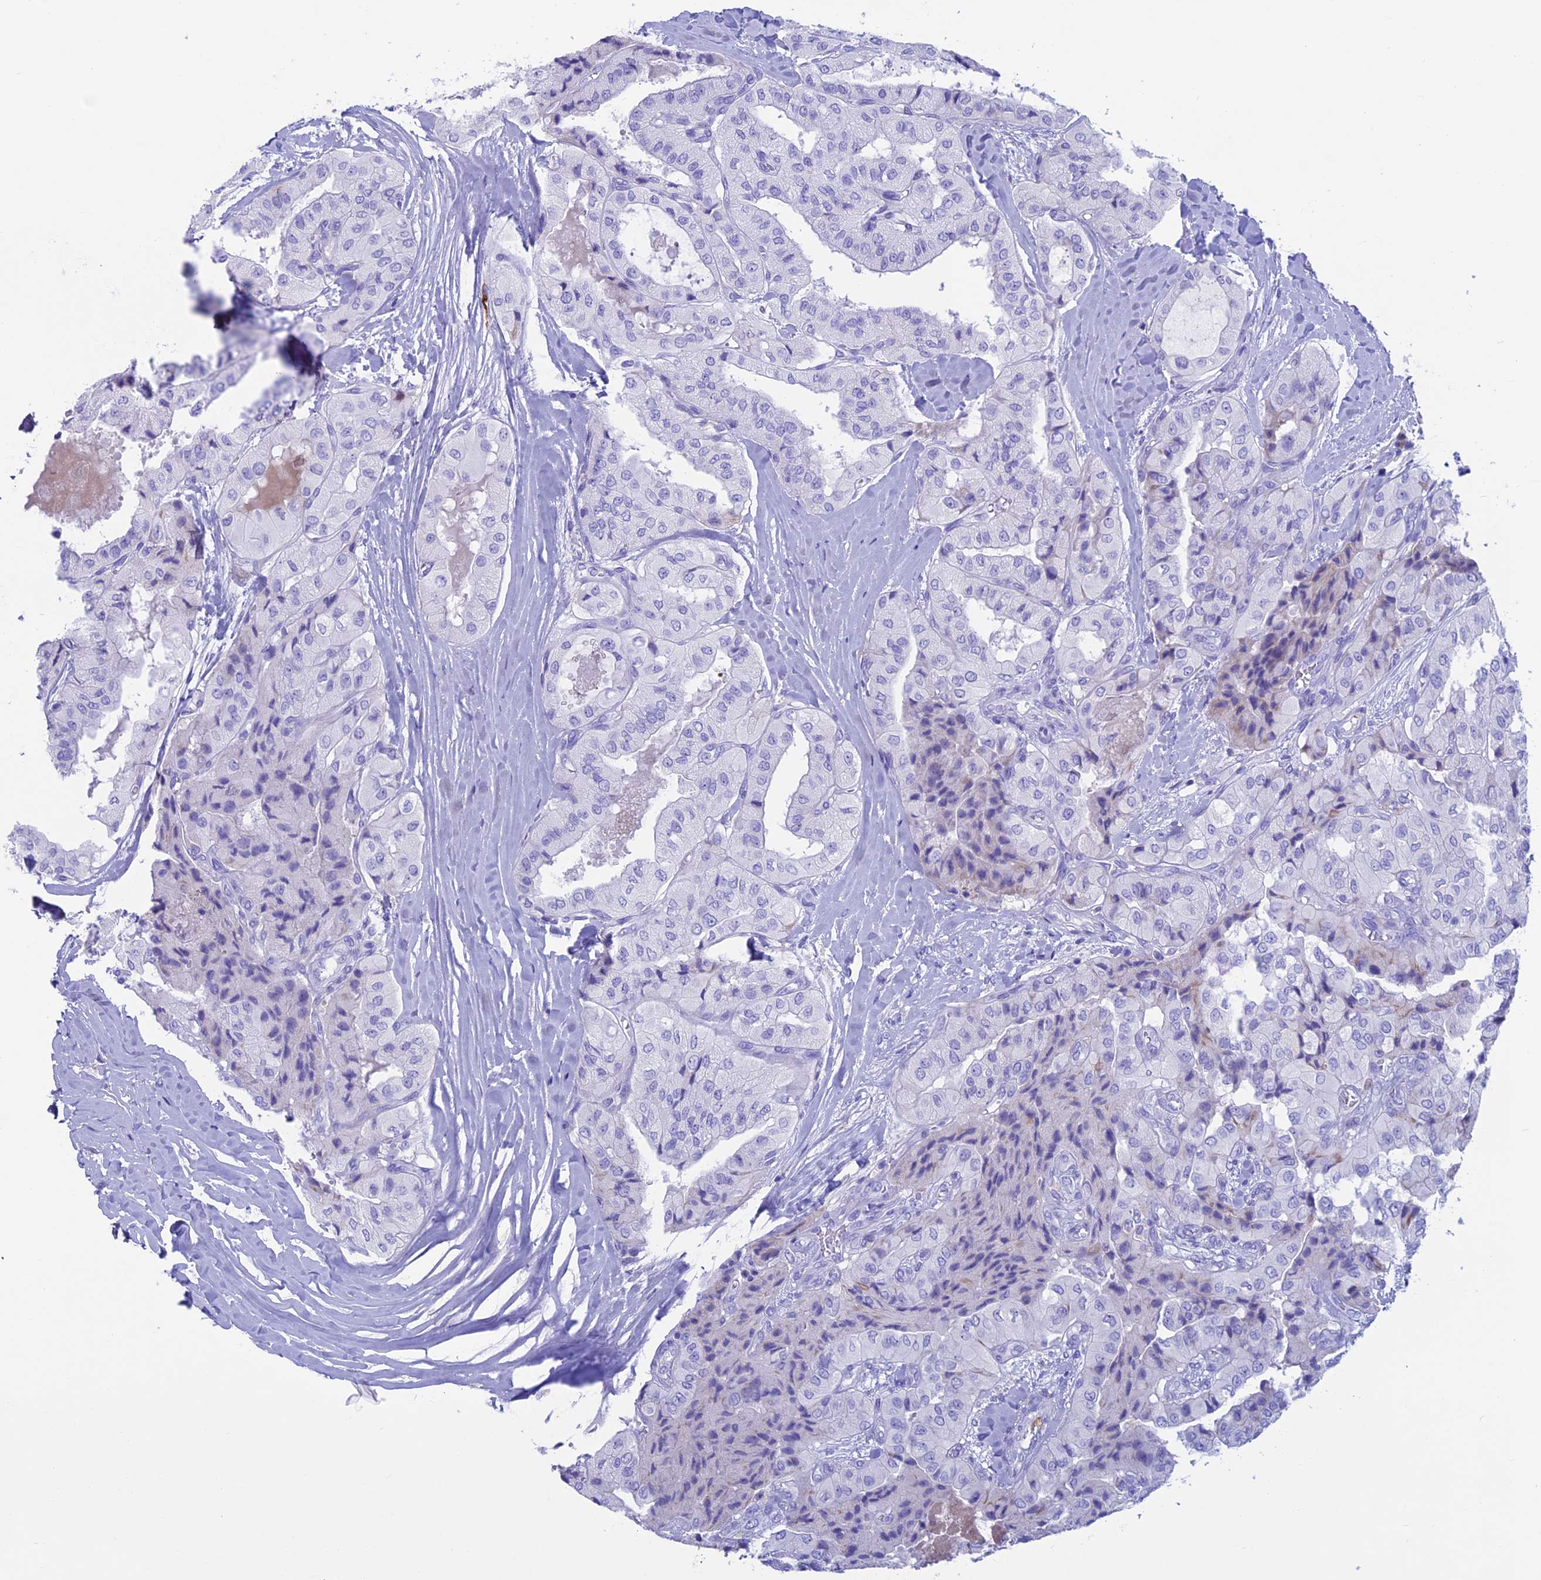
{"staining": {"intensity": "negative", "quantity": "none", "location": "none"}, "tissue": "thyroid cancer", "cell_type": "Tumor cells", "image_type": "cancer", "snomed": [{"axis": "morphology", "description": "Papillary adenocarcinoma, NOS"}, {"axis": "topography", "description": "Thyroid gland"}], "caption": "Immunohistochemistry (IHC) histopathology image of neoplastic tissue: human thyroid papillary adenocarcinoma stained with DAB (3,3'-diaminobenzidine) displays no significant protein positivity in tumor cells.", "gene": "IGSF6", "patient": {"sex": "female", "age": 59}}